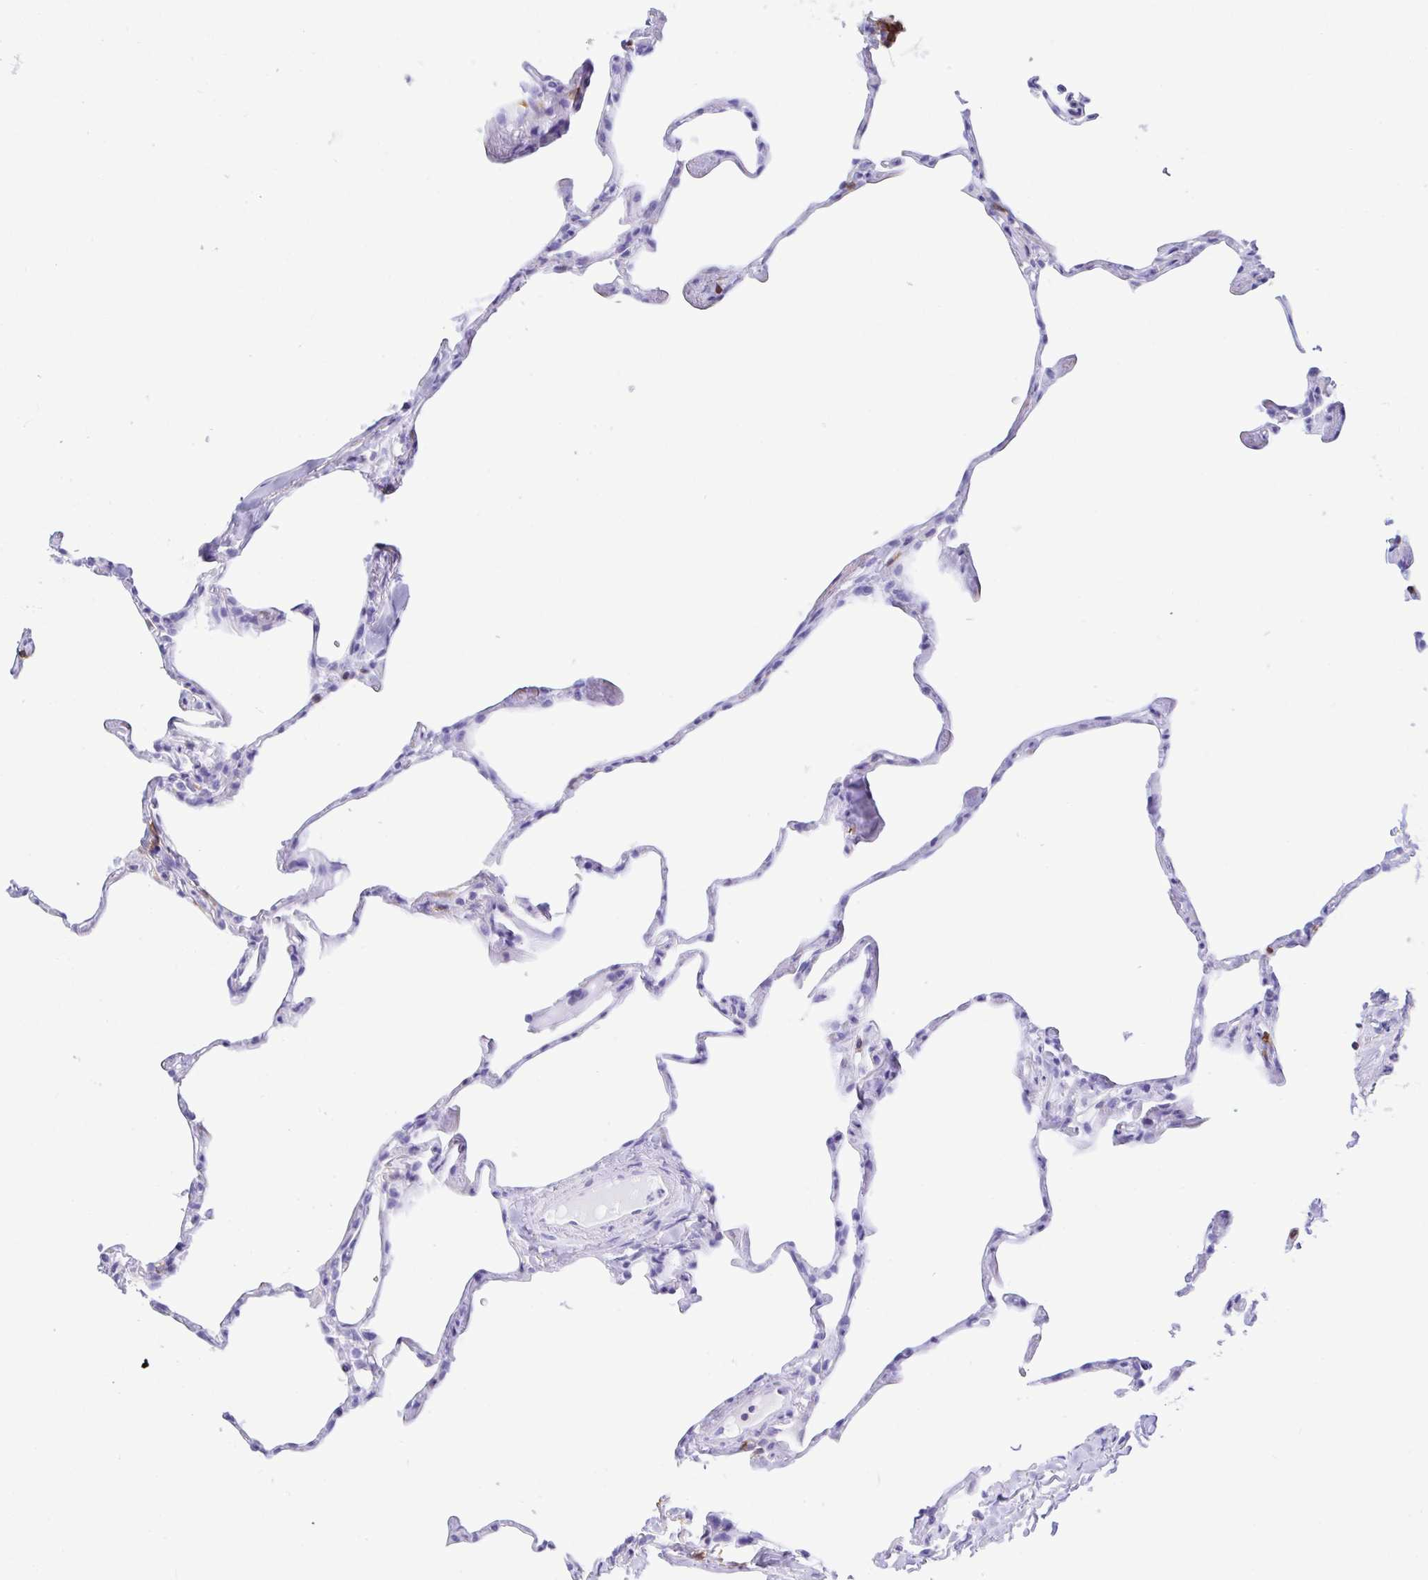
{"staining": {"intensity": "moderate", "quantity": "<25%", "location": "cytoplasmic/membranous"}, "tissue": "lung", "cell_type": "Alveolar cells", "image_type": "normal", "snomed": [{"axis": "morphology", "description": "Normal tissue, NOS"}, {"axis": "topography", "description": "Lung"}], "caption": "The immunohistochemical stain highlights moderate cytoplasmic/membranous staining in alveolar cells of unremarkable lung. (DAB (3,3'-diaminobenzidine) IHC, brown staining for protein, blue staining for nuclei).", "gene": "CD5", "patient": {"sex": "male", "age": 65}}